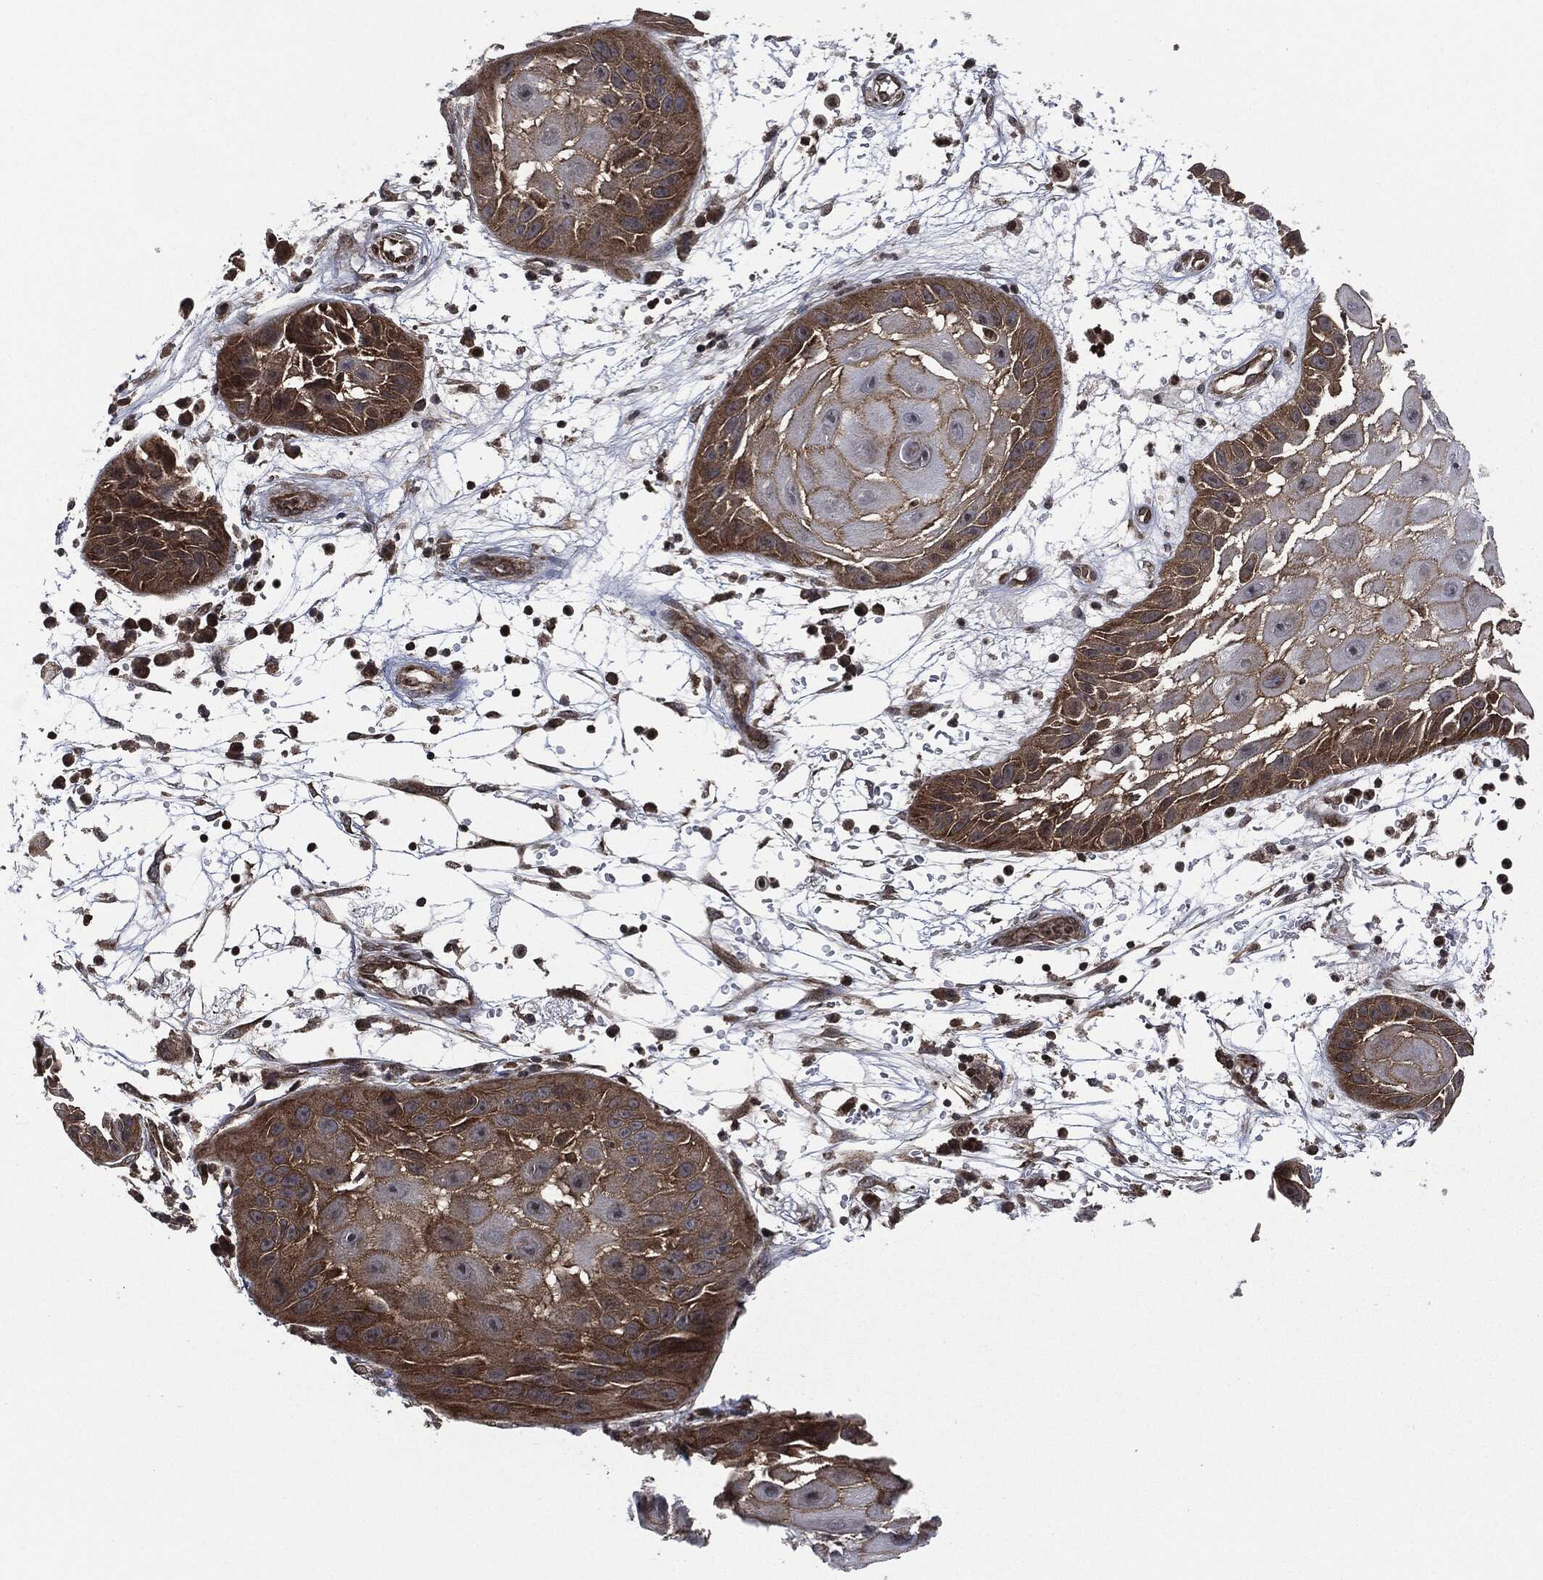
{"staining": {"intensity": "strong", "quantity": ">75%", "location": "cytoplasmic/membranous"}, "tissue": "skin cancer", "cell_type": "Tumor cells", "image_type": "cancer", "snomed": [{"axis": "morphology", "description": "Normal tissue, NOS"}, {"axis": "morphology", "description": "Squamous cell carcinoma, NOS"}, {"axis": "topography", "description": "Skin"}], "caption": "Immunohistochemistry photomicrograph of human skin cancer (squamous cell carcinoma) stained for a protein (brown), which displays high levels of strong cytoplasmic/membranous expression in approximately >75% of tumor cells.", "gene": "HRAS", "patient": {"sex": "male", "age": 79}}